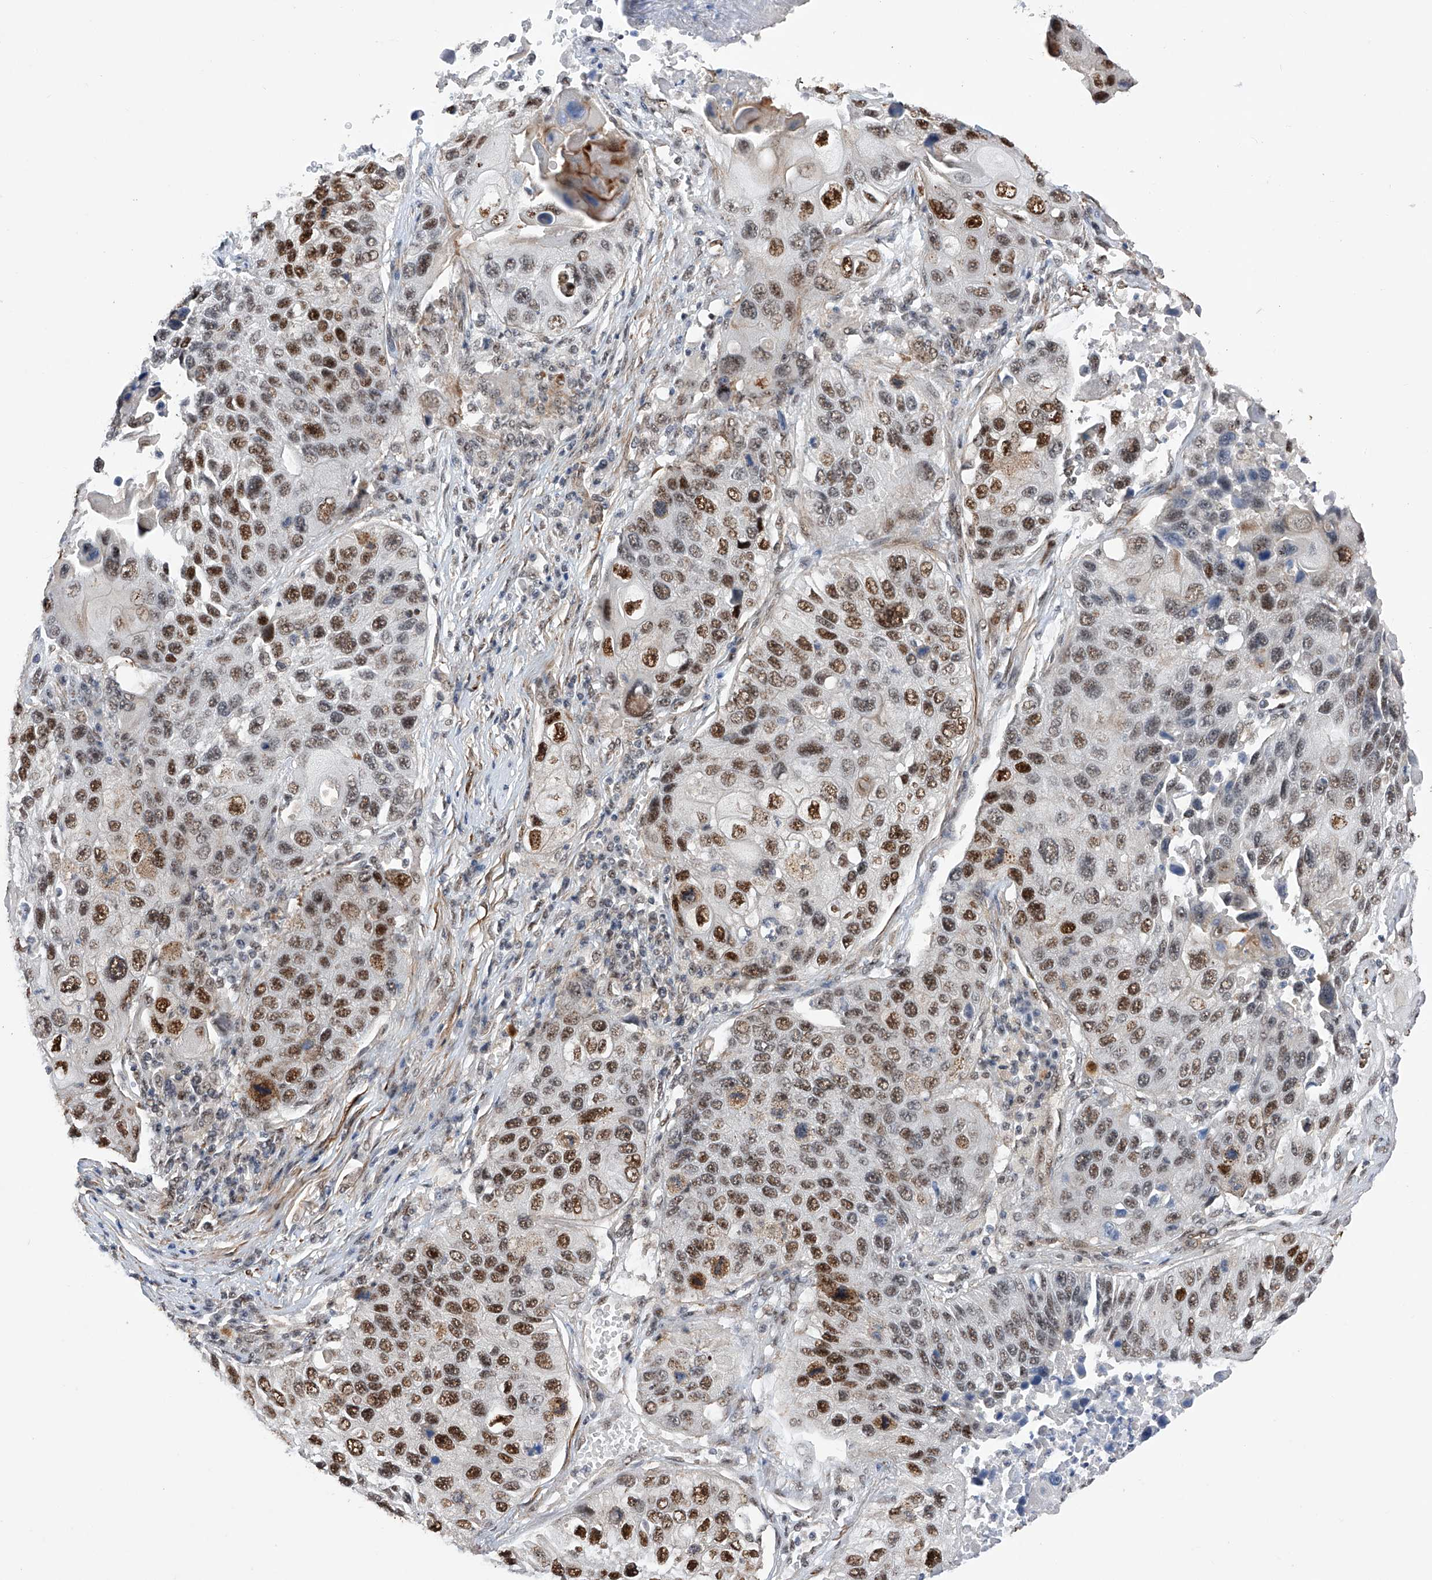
{"staining": {"intensity": "strong", "quantity": "25%-75%", "location": "nuclear"}, "tissue": "lung cancer", "cell_type": "Tumor cells", "image_type": "cancer", "snomed": [{"axis": "morphology", "description": "Squamous cell carcinoma, NOS"}, {"axis": "topography", "description": "Lung"}], "caption": "A micrograph showing strong nuclear positivity in approximately 25%-75% of tumor cells in lung squamous cell carcinoma, as visualized by brown immunohistochemical staining.", "gene": "NFATC4", "patient": {"sex": "male", "age": 61}}